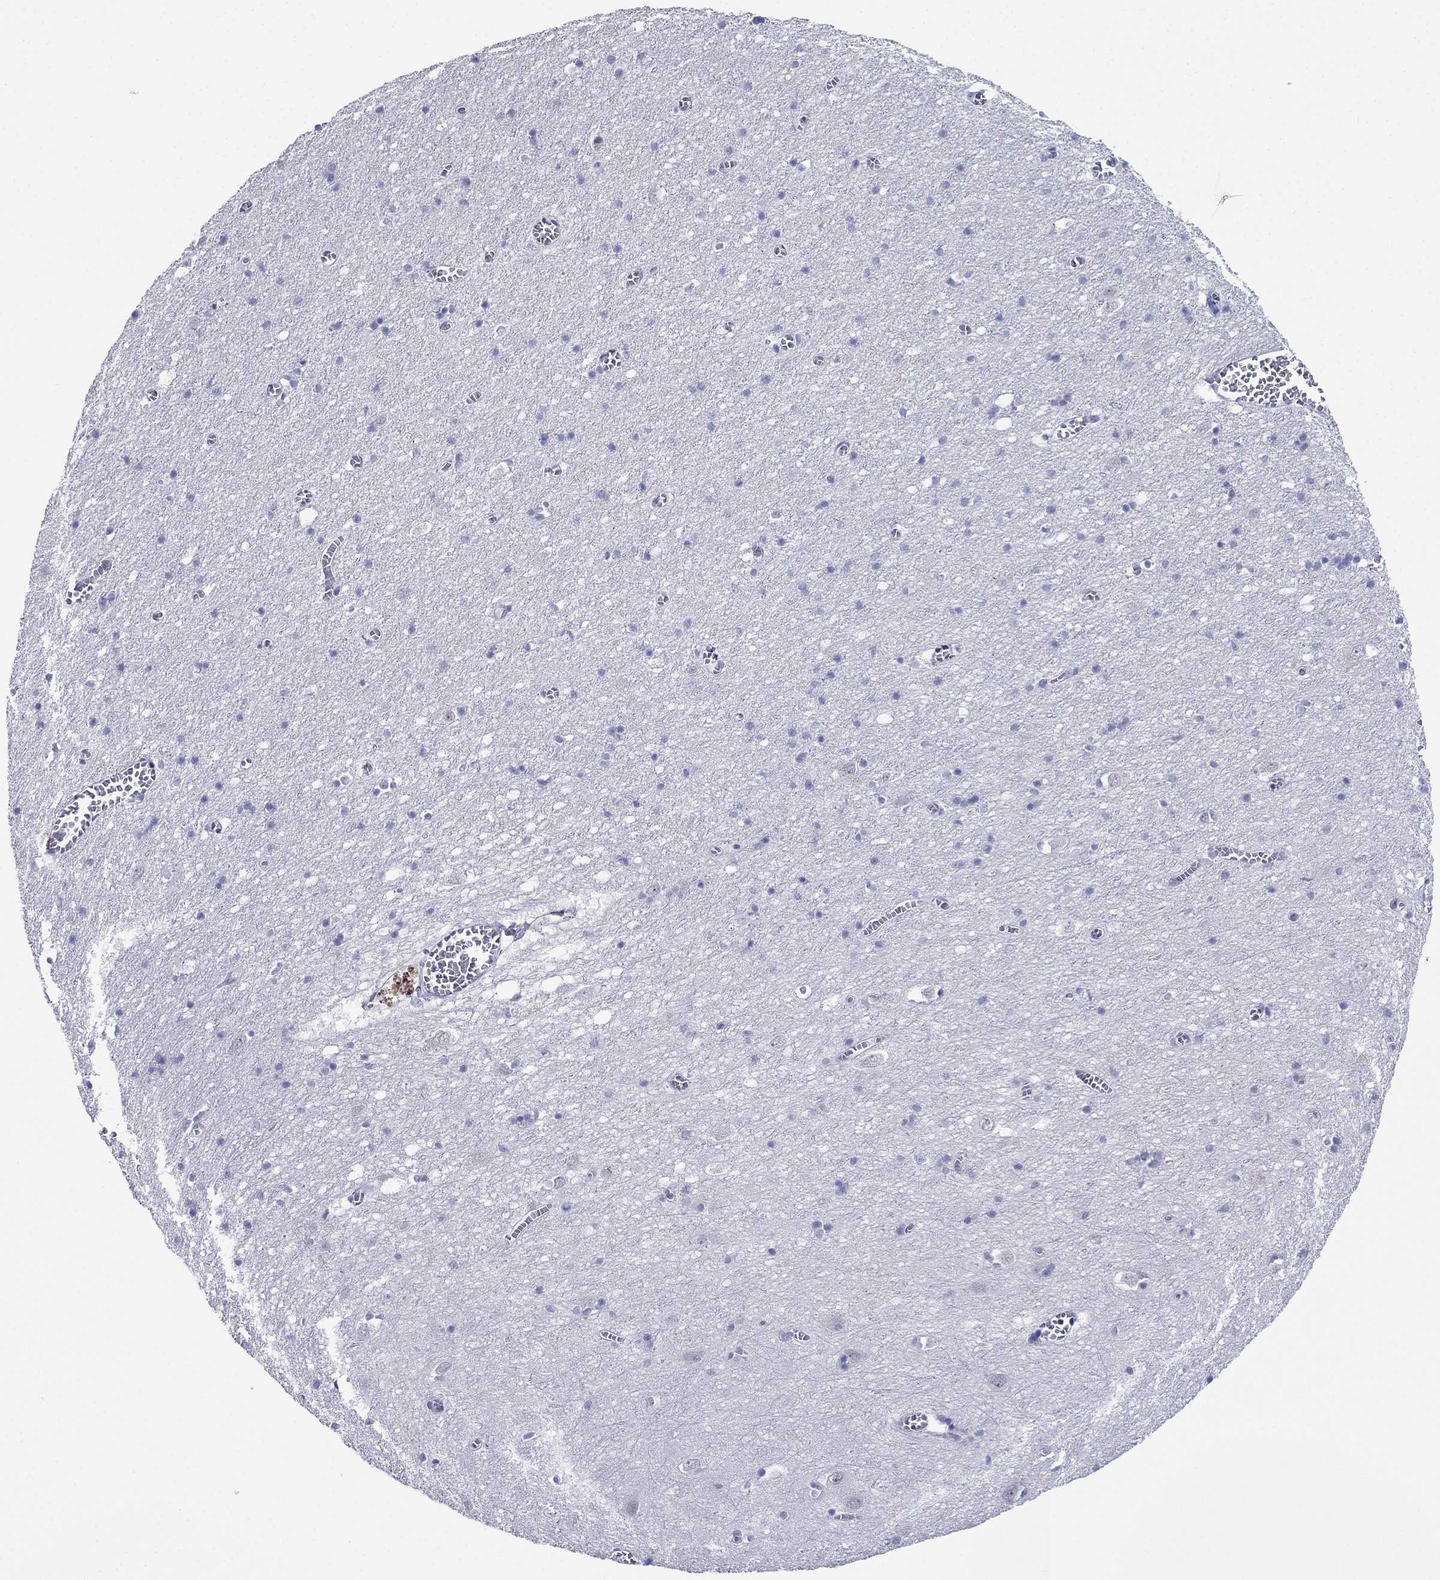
{"staining": {"intensity": "negative", "quantity": "none", "location": "none"}, "tissue": "cerebral cortex", "cell_type": "Endothelial cells", "image_type": "normal", "snomed": [{"axis": "morphology", "description": "Normal tissue, NOS"}, {"axis": "topography", "description": "Cerebral cortex"}], "caption": "High power microscopy image of an immunohistochemistry image of benign cerebral cortex, revealing no significant positivity in endothelial cells.", "gene": "PPM1G", "patient": {"sex": "male", "age": 70}}